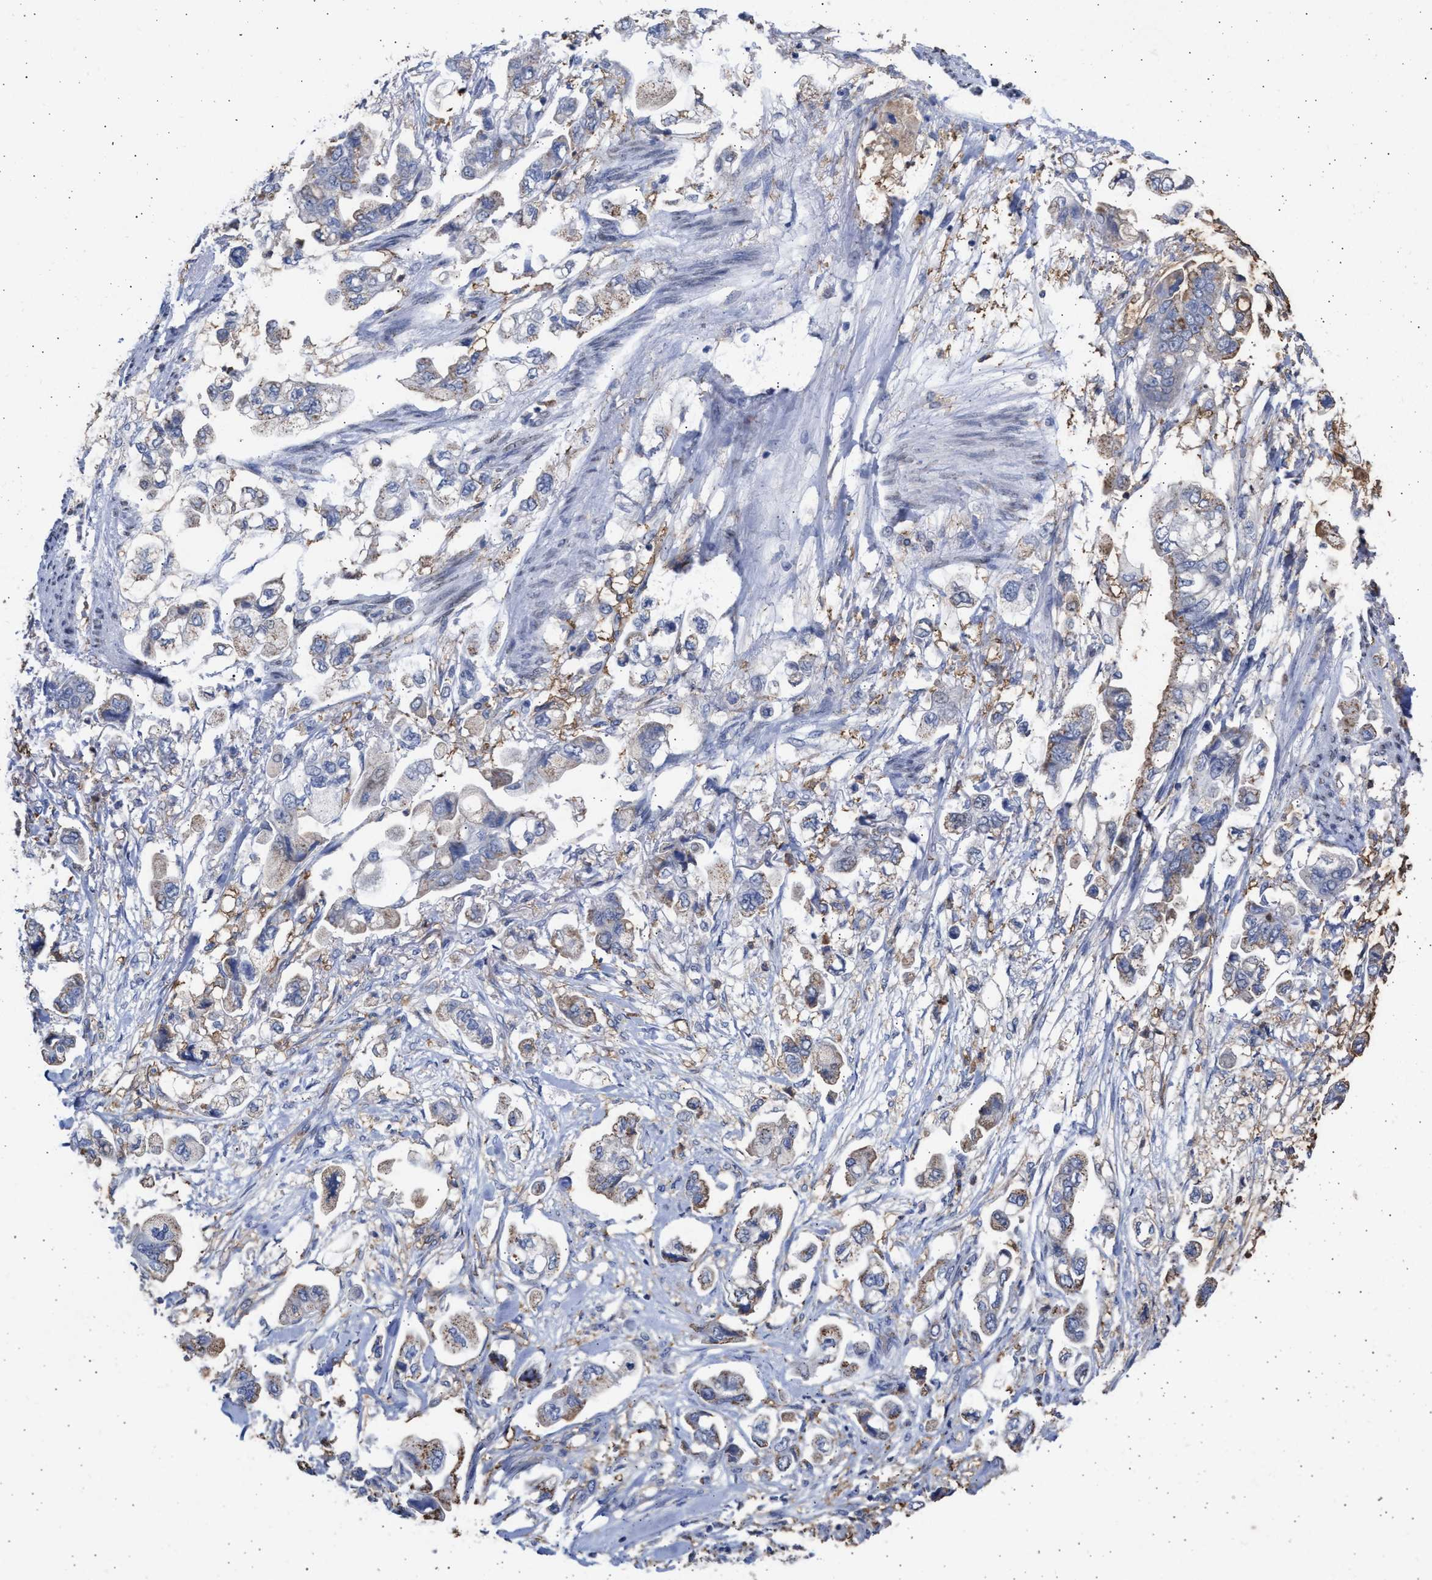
{"staining": {"intensity": "weak", "quantity": "25%-75%", "location": "cytoplasmic/membranous"}, "tissue": "stomach cancer", "cell_type": "Tumor cells", "image_type": "cancer", "snomed": [{"axis": "morphology", "description": "Adenocarcinoma, NOS"}, {"axis": "topography", "description": "Stomach"}], "caption": "Immunohistochemistry (IHC) photomicrograph of human adenocarcinoma (stomach) stained for a protein (brown), which demonstrates low levels of weak cytoplasmic/membranous positivity in approximately 25%-75% of tumor cells.", "gene": "FCER1A", "patient": {"sex": "male", "age": 62}}